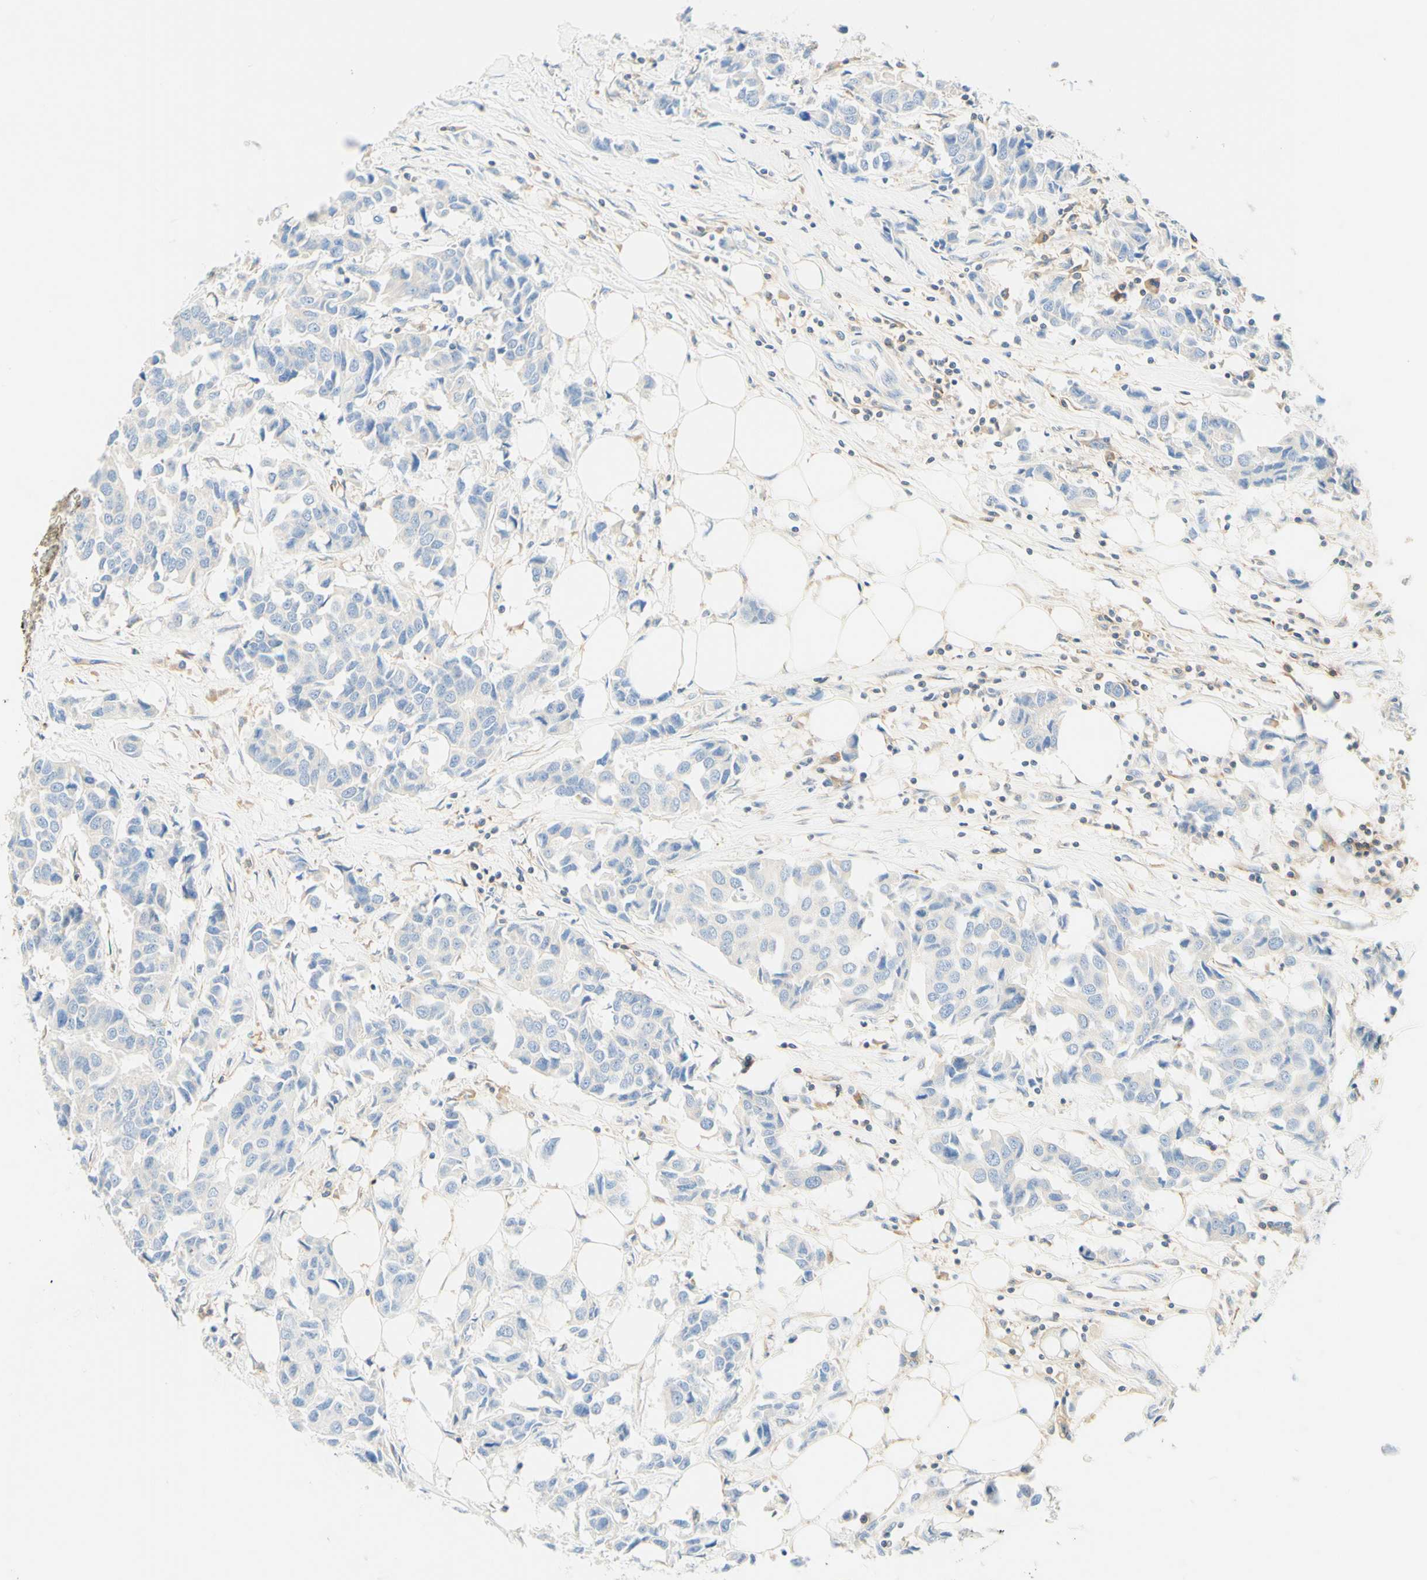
{"staining": {"intensity": "negative", "quantity": "none", "location": "none"}, "tissue": "breast cancer", "cell_type": "Tumor cells", "image_type": "cancer", "snomed": [{"axis": "morphology", "description": "Duct carcinoma"}, {"axis": "topography", "description": "Breast"}], "caption": "Immunohistochemical staining of human breast infiltrating ductal carcinoma demonstrates no significant staining in tumor cells. (Brightfield microscopy of DAB IHC at high magnification).", "gene": "LAT", "patient": {"sex": "female", "age": 80}}